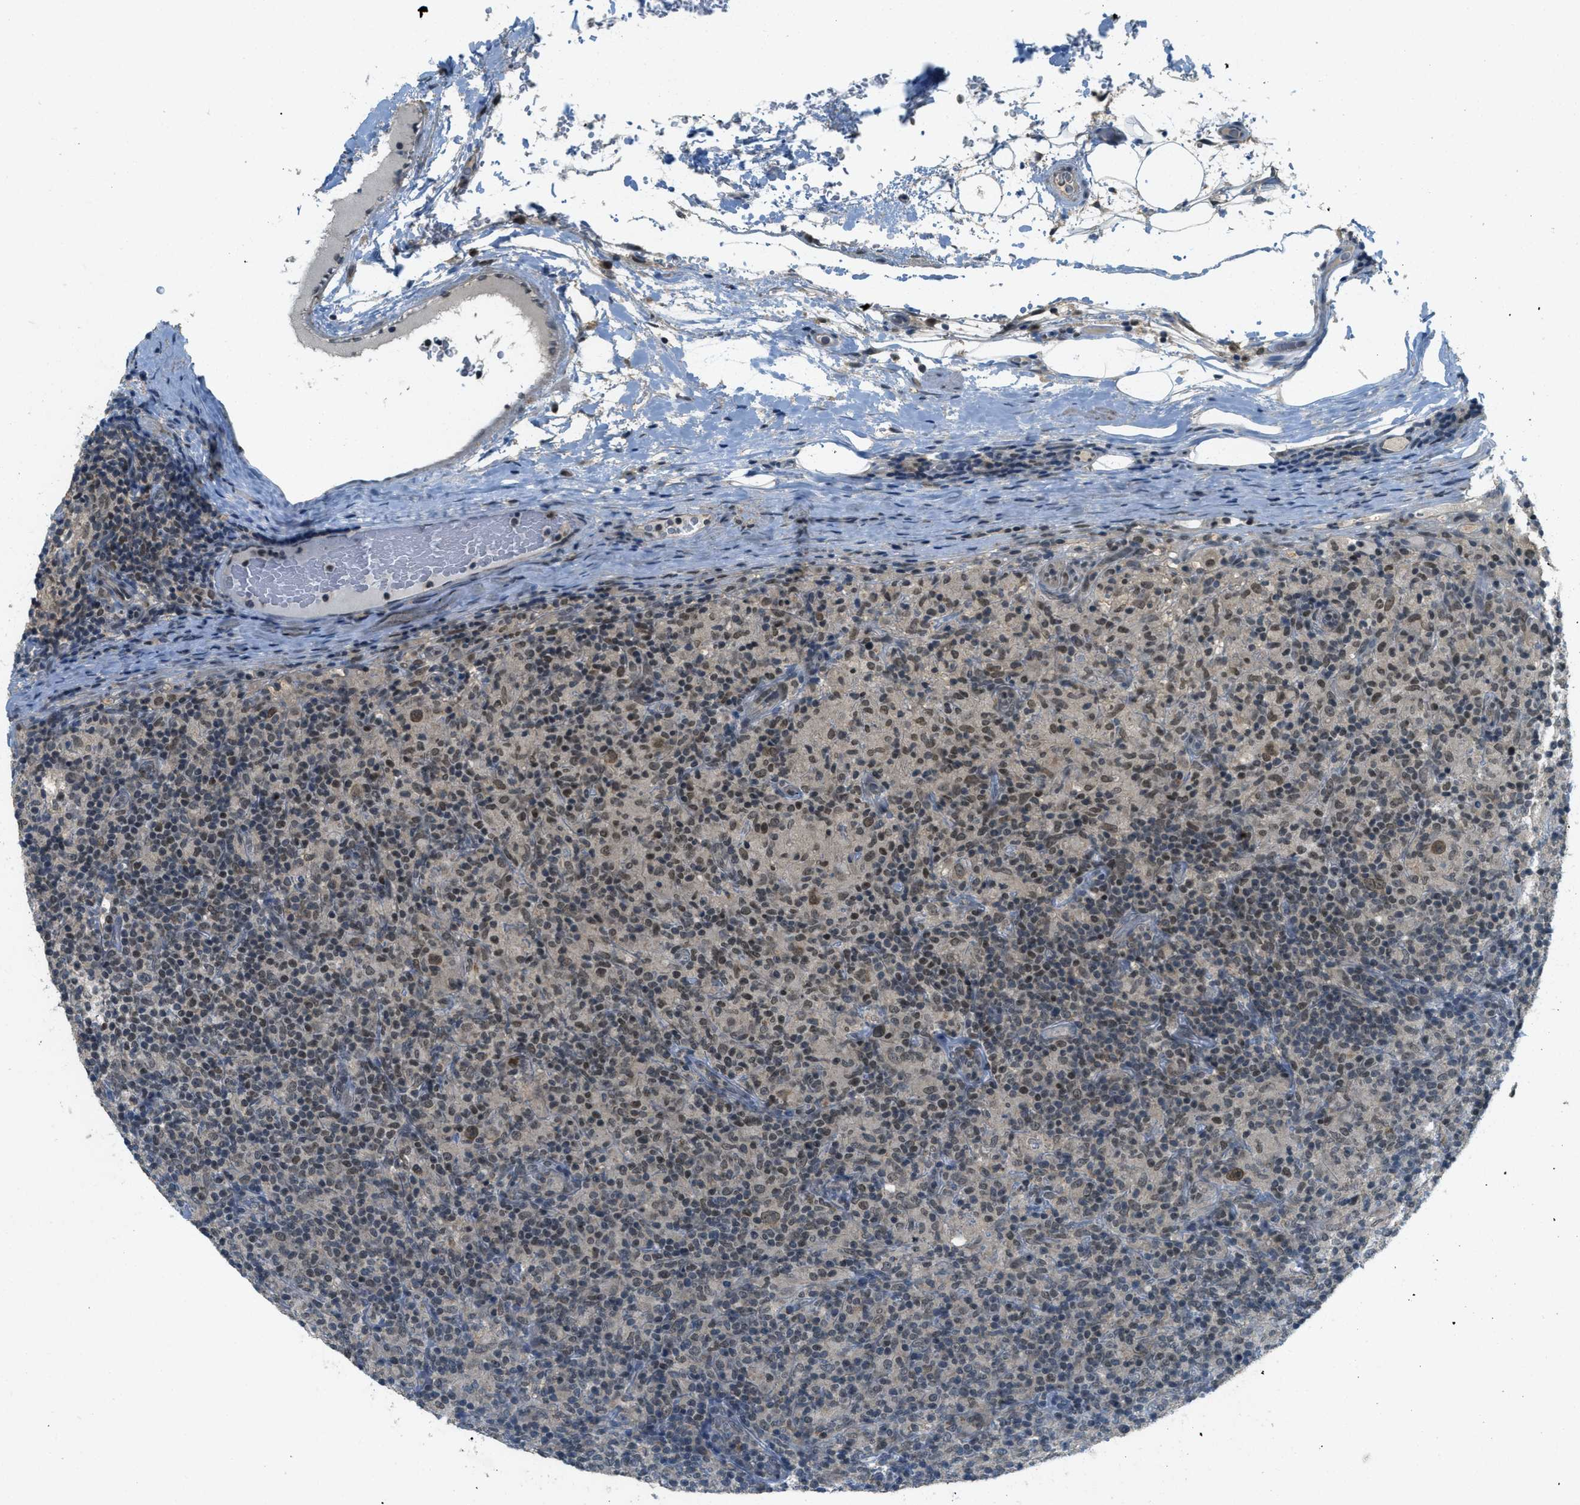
{"staining": {"intensity": "weak", "quantity": "<25%", "location": "nuclear"}, "tissue": "lymphoma", "cell_type": "Tumor cells", "image_type": "cancer", "snomed": [{"axis": "morphology", "description": "Hodgkin's disease, NOS"}, {"axis": "topography", "description": "Lymph node"}], "caption": "This is a image of IHC staining of lymphoma, which shows no positivity in tumor cells. (Immunohistochemistry (ihc), brightfield microscopy, high magnification).", "gene": "TCF20", "patient": {"sex": "male", "age": 70}}